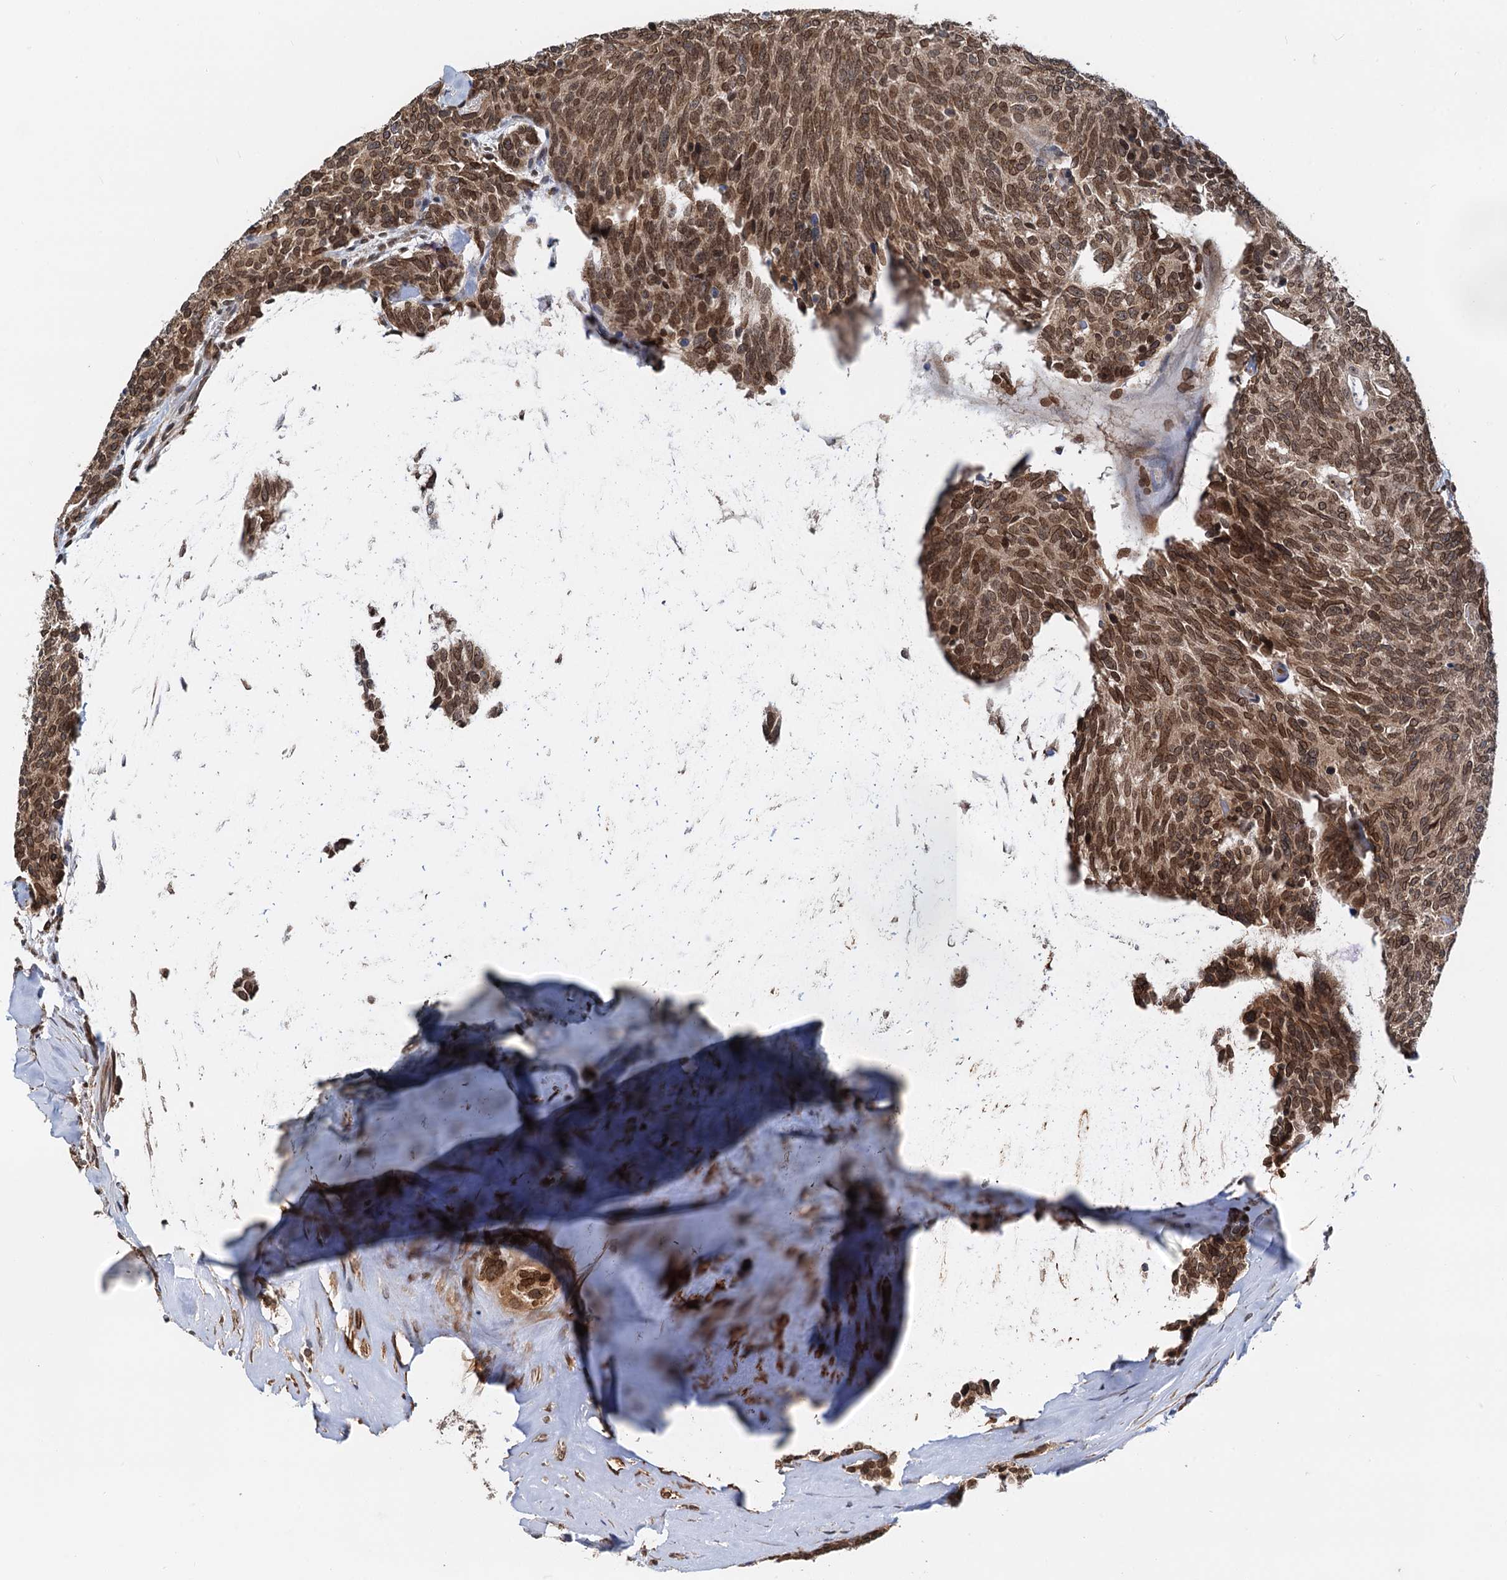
{"staining": {"intensity": "moderate", "quantity": ">75%", "location": "nuclear"}, "tissue": "carcinoid", "cell_type": "Tumor cells", "image_type": "cancer", "snomed": [{"axis": "morphology", "description": "Carcinoid, malignant, NOS"}, {"axis": "topography", "description": "Lung"}], "caption": "High-magnification brightfield microscopy of carcinoid stained with DAB (brown) and counterstained with hematoxylin (blue). tumor cells exhibit moderate nuclear staining is seen in about>75% of cells.", "gene": "ZC3H13", "patient": {"sex": "female", "age": 46}}